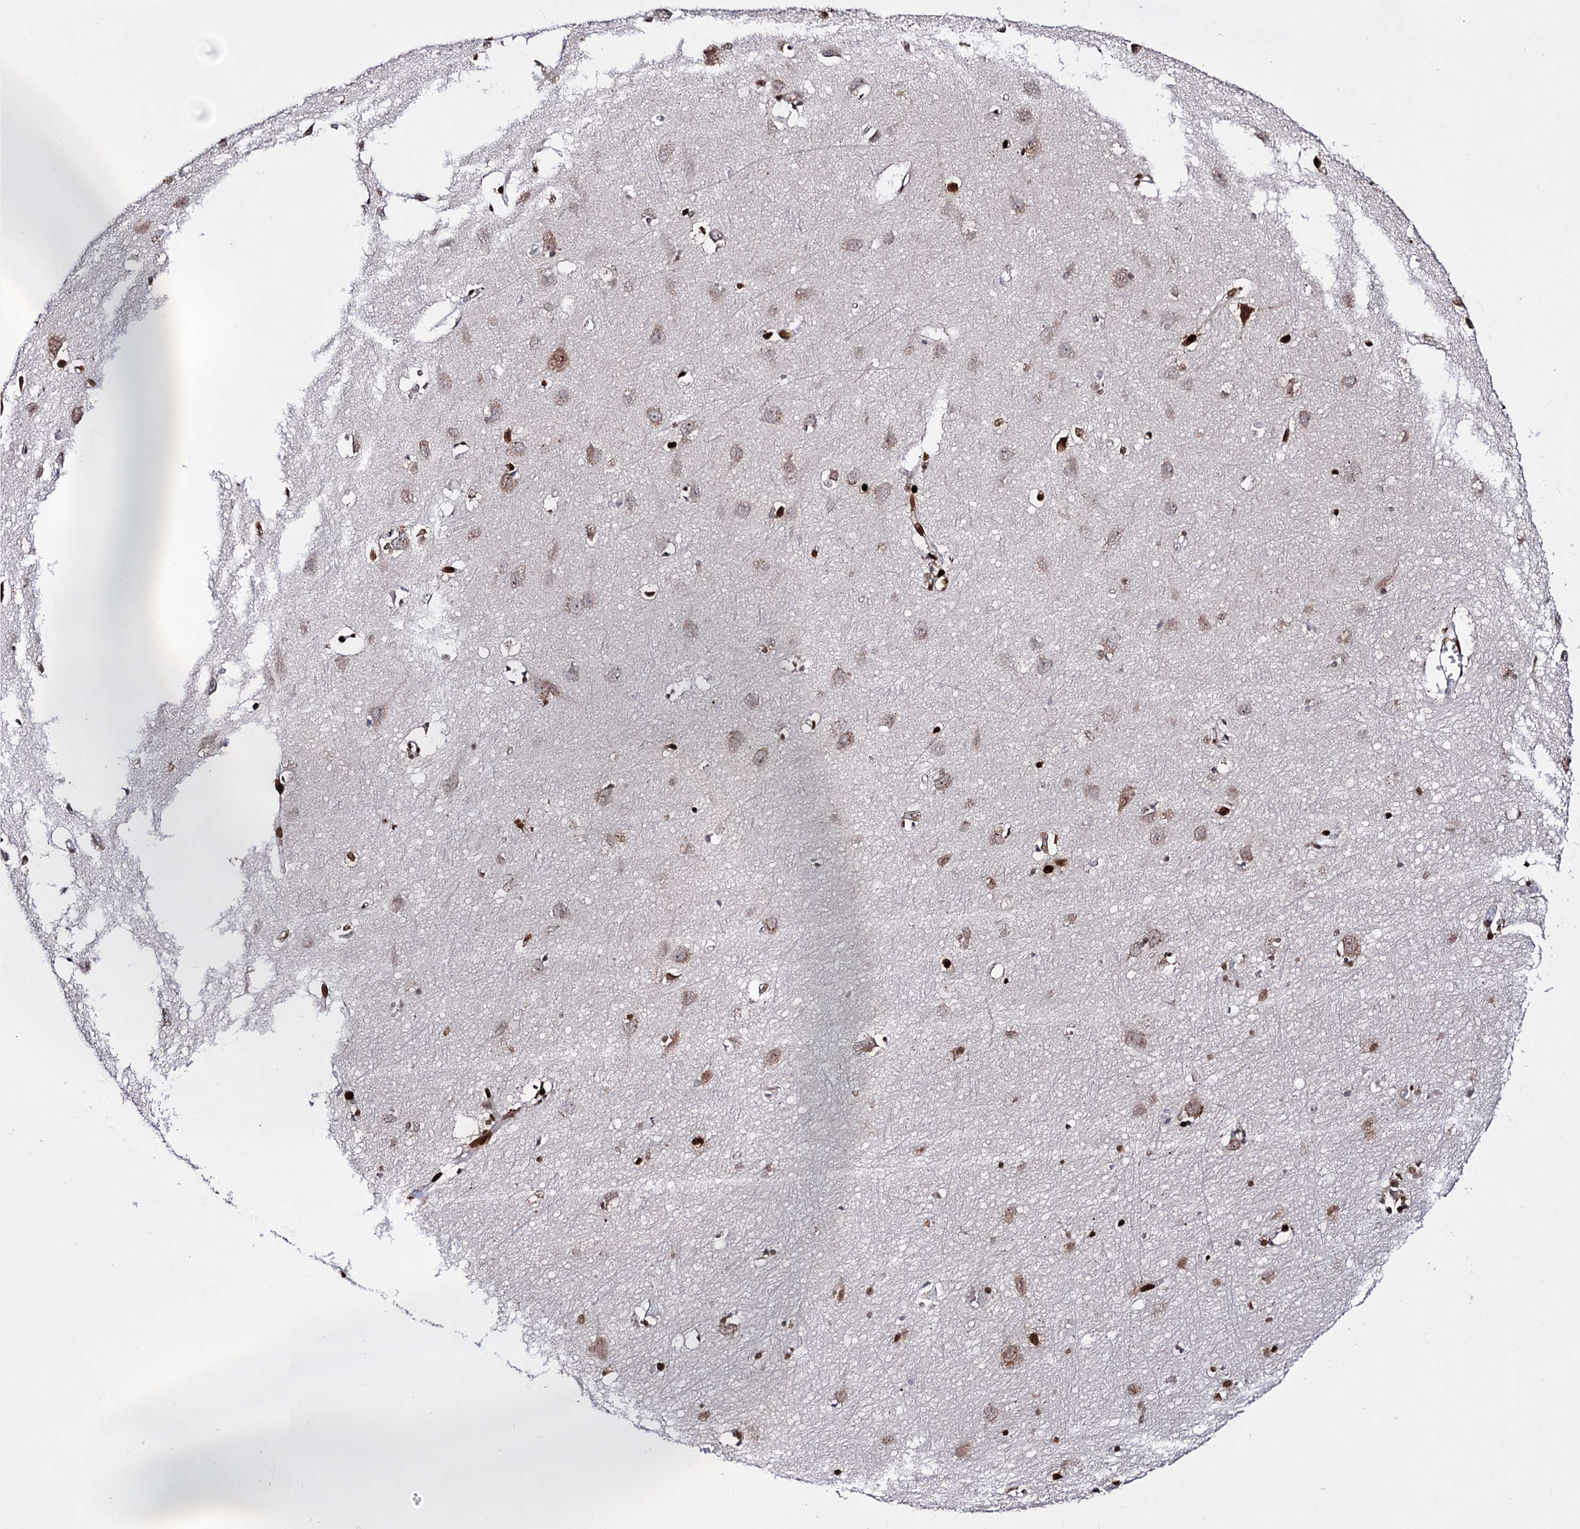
{"staining": {"intensity": "strong", "quantity": ">75%", "location": "nuclear"}, "tissue": "cerebral cortex", "cell_type": "Endothelial cells", "image_type": "normal", "snomed": [{"axis": "morphology", "description": "Normal tissue, NOS"}, {"axis": "topography", "description": "Cerebral cortex"}], "caption": "Immunohistochemical staining of unremarkable human cerebral cortex reveals high levels of strong nuclear expression in about >75% of endothelial cells. (Brightfield microscopy of DAB IHC at high magnification).", "gene": "HMGB2", "patient": {"sex": "female", "age": 64}}